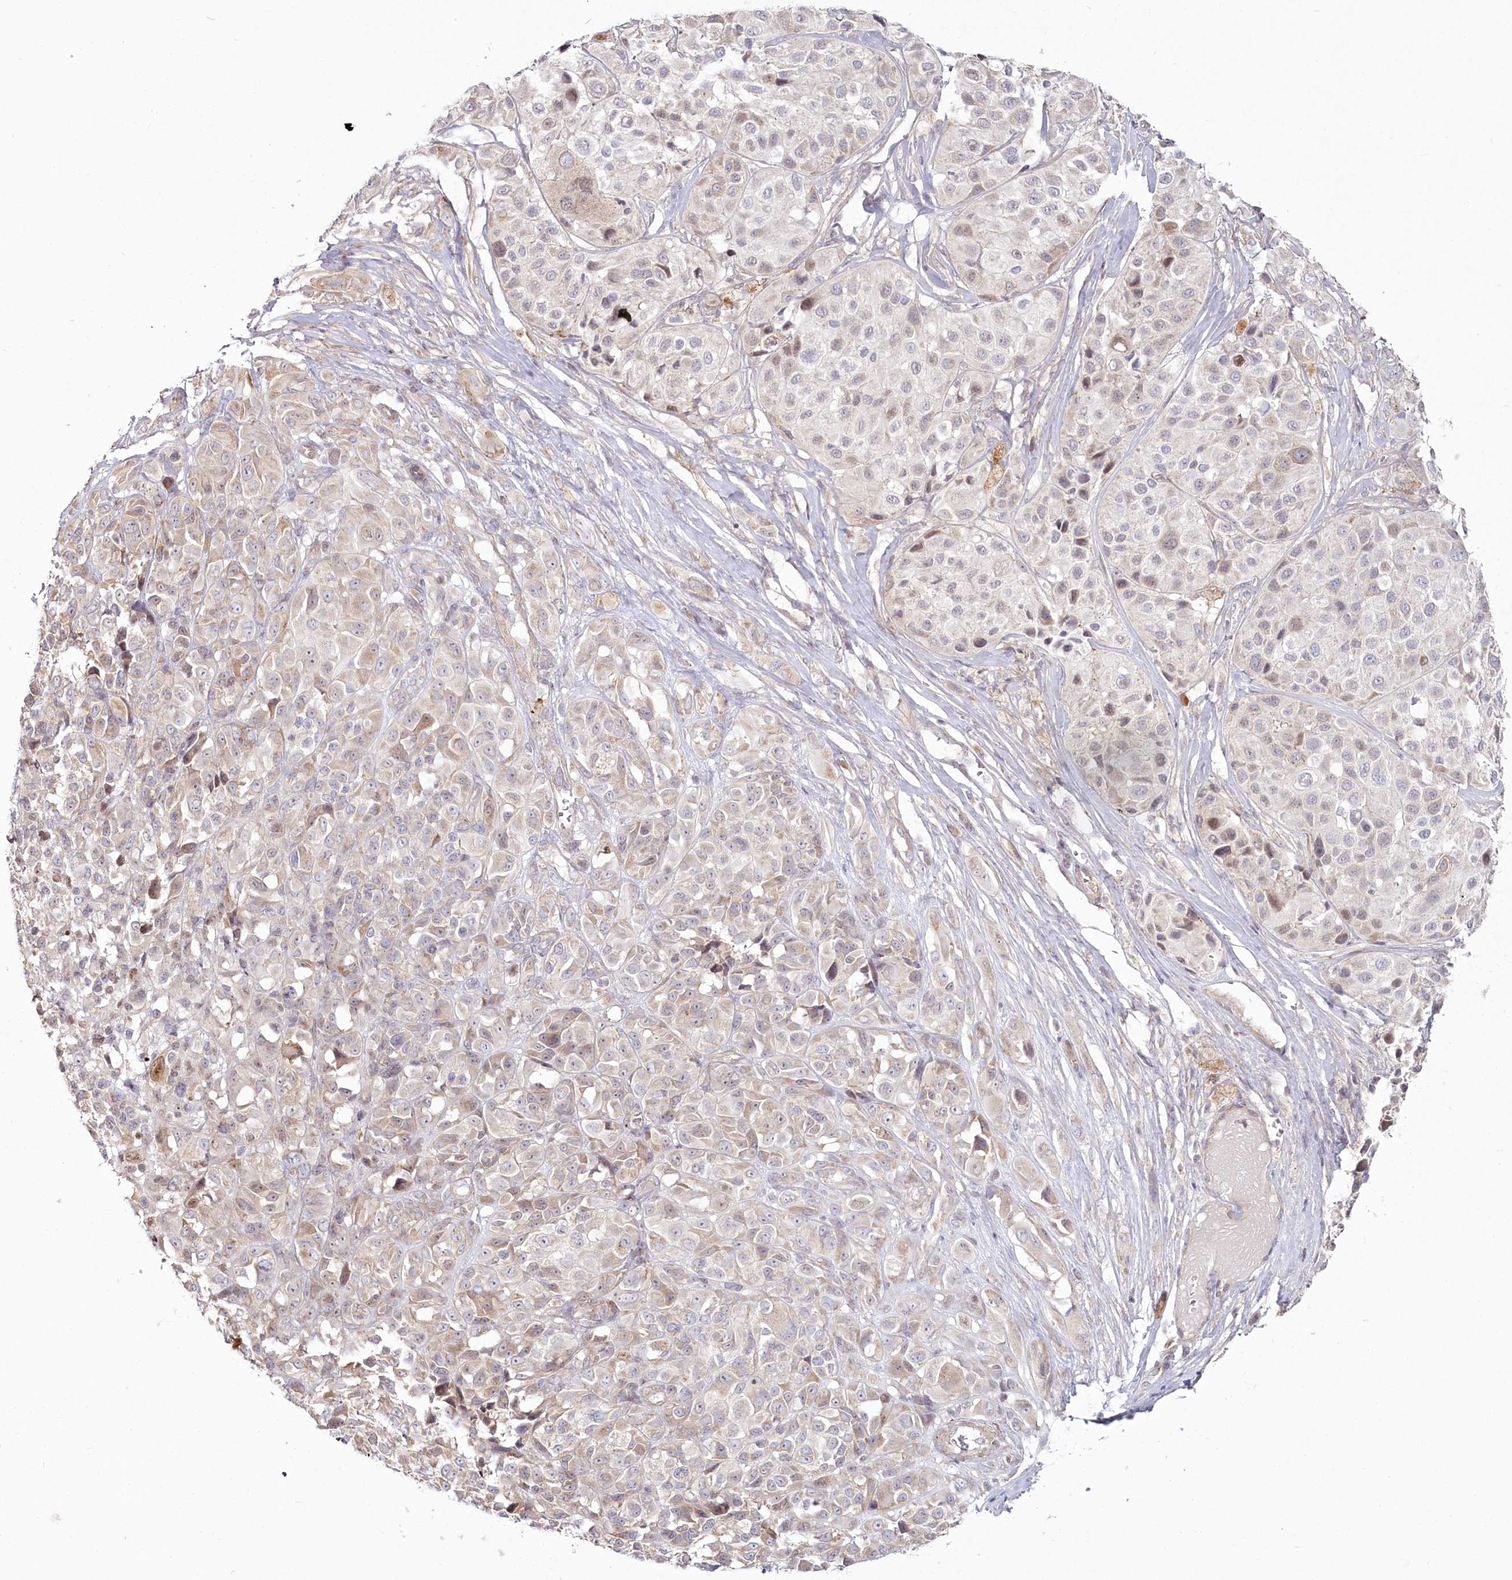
{"staining": {"intensity": "weak", "quantity": "<25%", "location": "cytoplasmic/membranous"}, "tissue": "melanoma", "cell_type": "Tumor cells", "image_type": "cancer", "snomed": [{"axis": "morphology", "description": "Malignant melanoma, NOS"}, {"axis": "topography", "description": "Skin of trunk"}], "caption": "Tumor cells show no significant positivity in melanoma. The staining was performed using DAB to visualize the protein expression in brown, while the nuclei were stained in blue with hematoxylin (Magnification: 20x).", "gene": "SPINK13", "patient": {"sex": "male", "age": 71}}